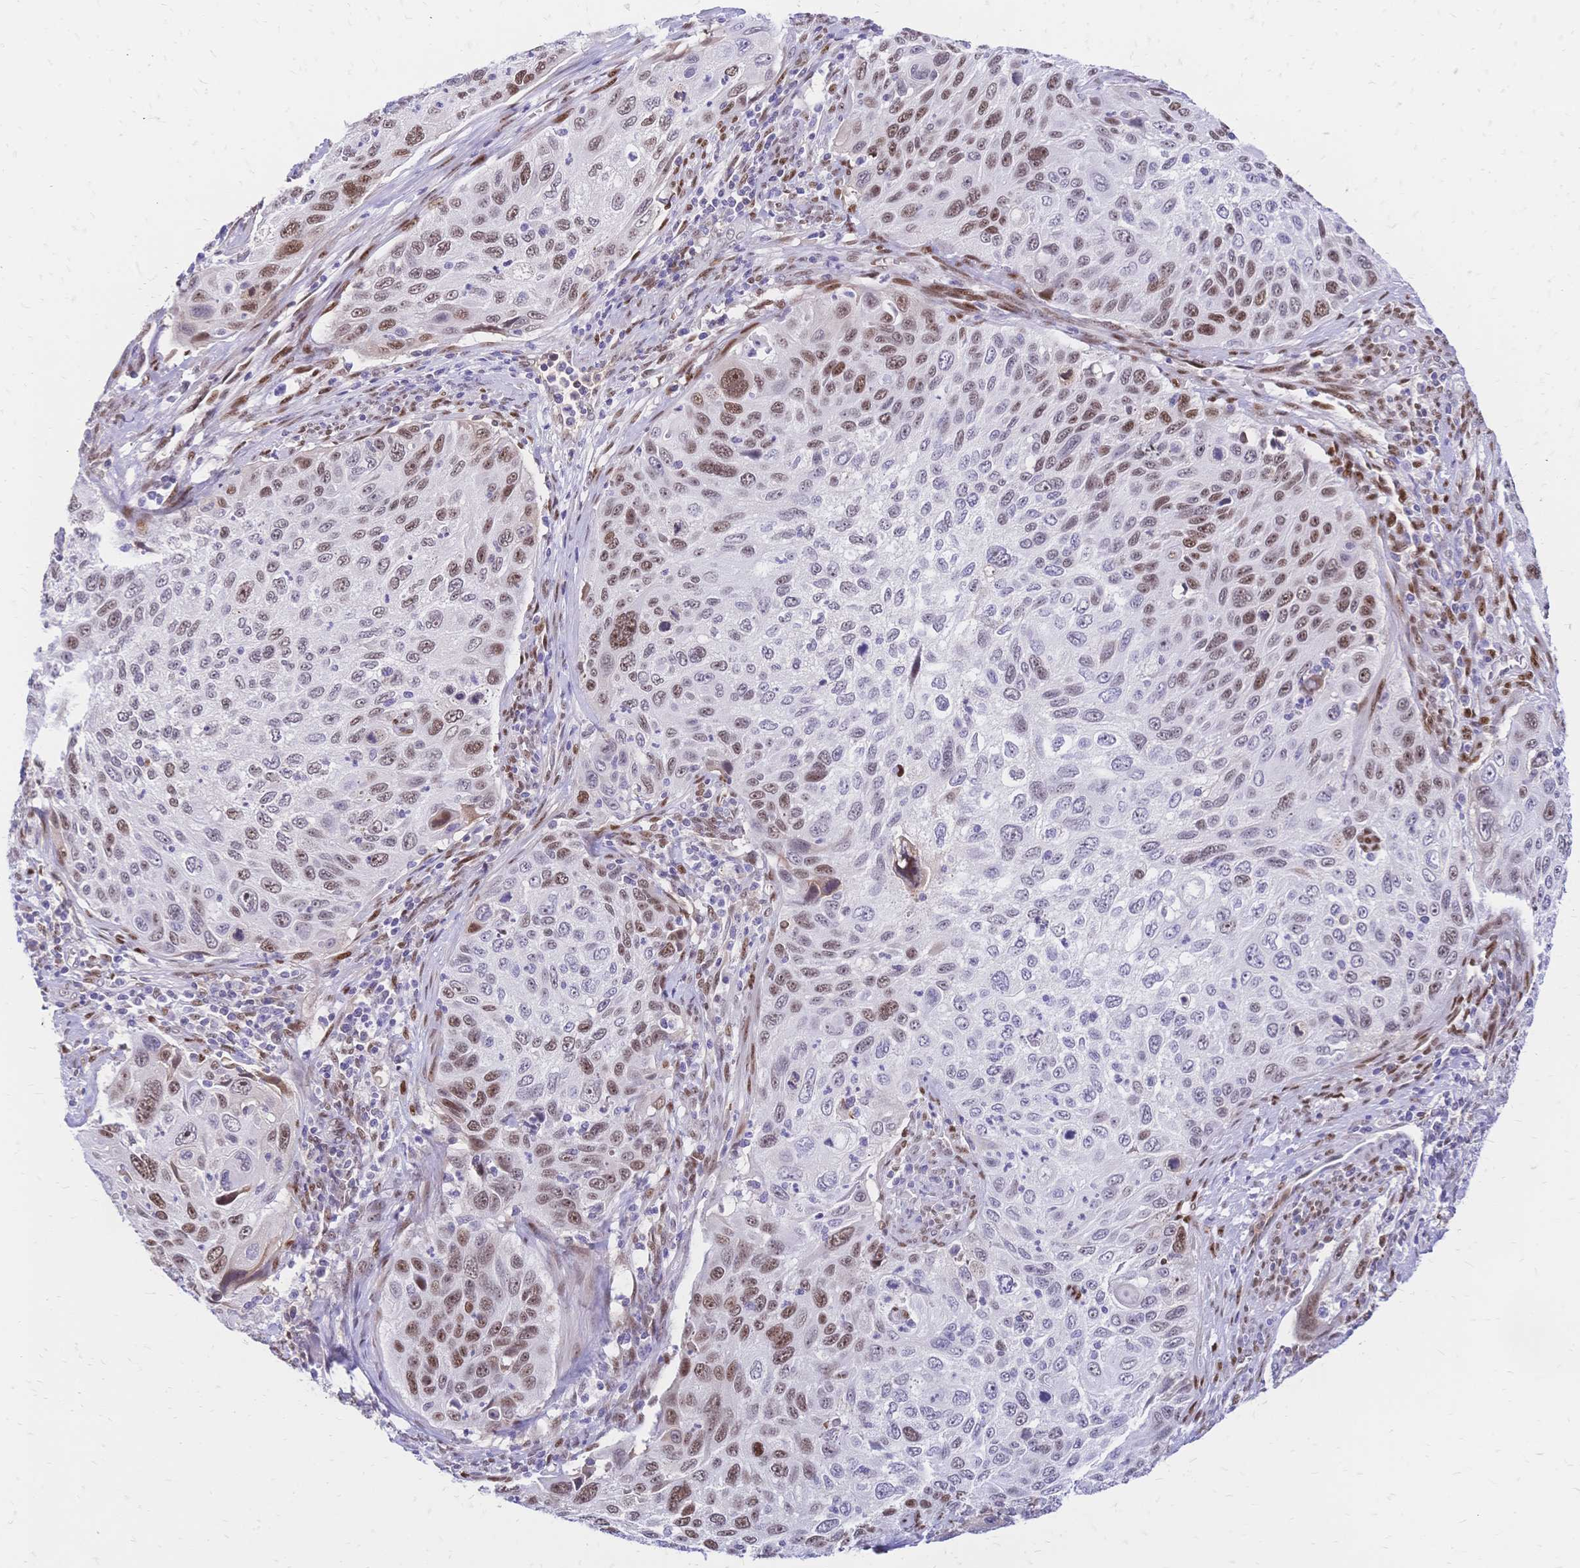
{"staining": {"intensity": "moderate", "quantity": "25%-75%", "location": "nuclear"}, "tissue": "cervical cancer", "cell_type": "Tumor cells", "image_type": "cancer", "snomed": [{"axis": "morphology", "description": "Squamous cell carcinoma, NOS"}, {"axis": "topography", "description": "Cervix"}], "caption": "Tumor cells demonstrate moderate nuclear expression in about 25%-75% of cells in cervical cancer.", "gene": "NFIC", "patient": {"sex": "female", "age": 70}}